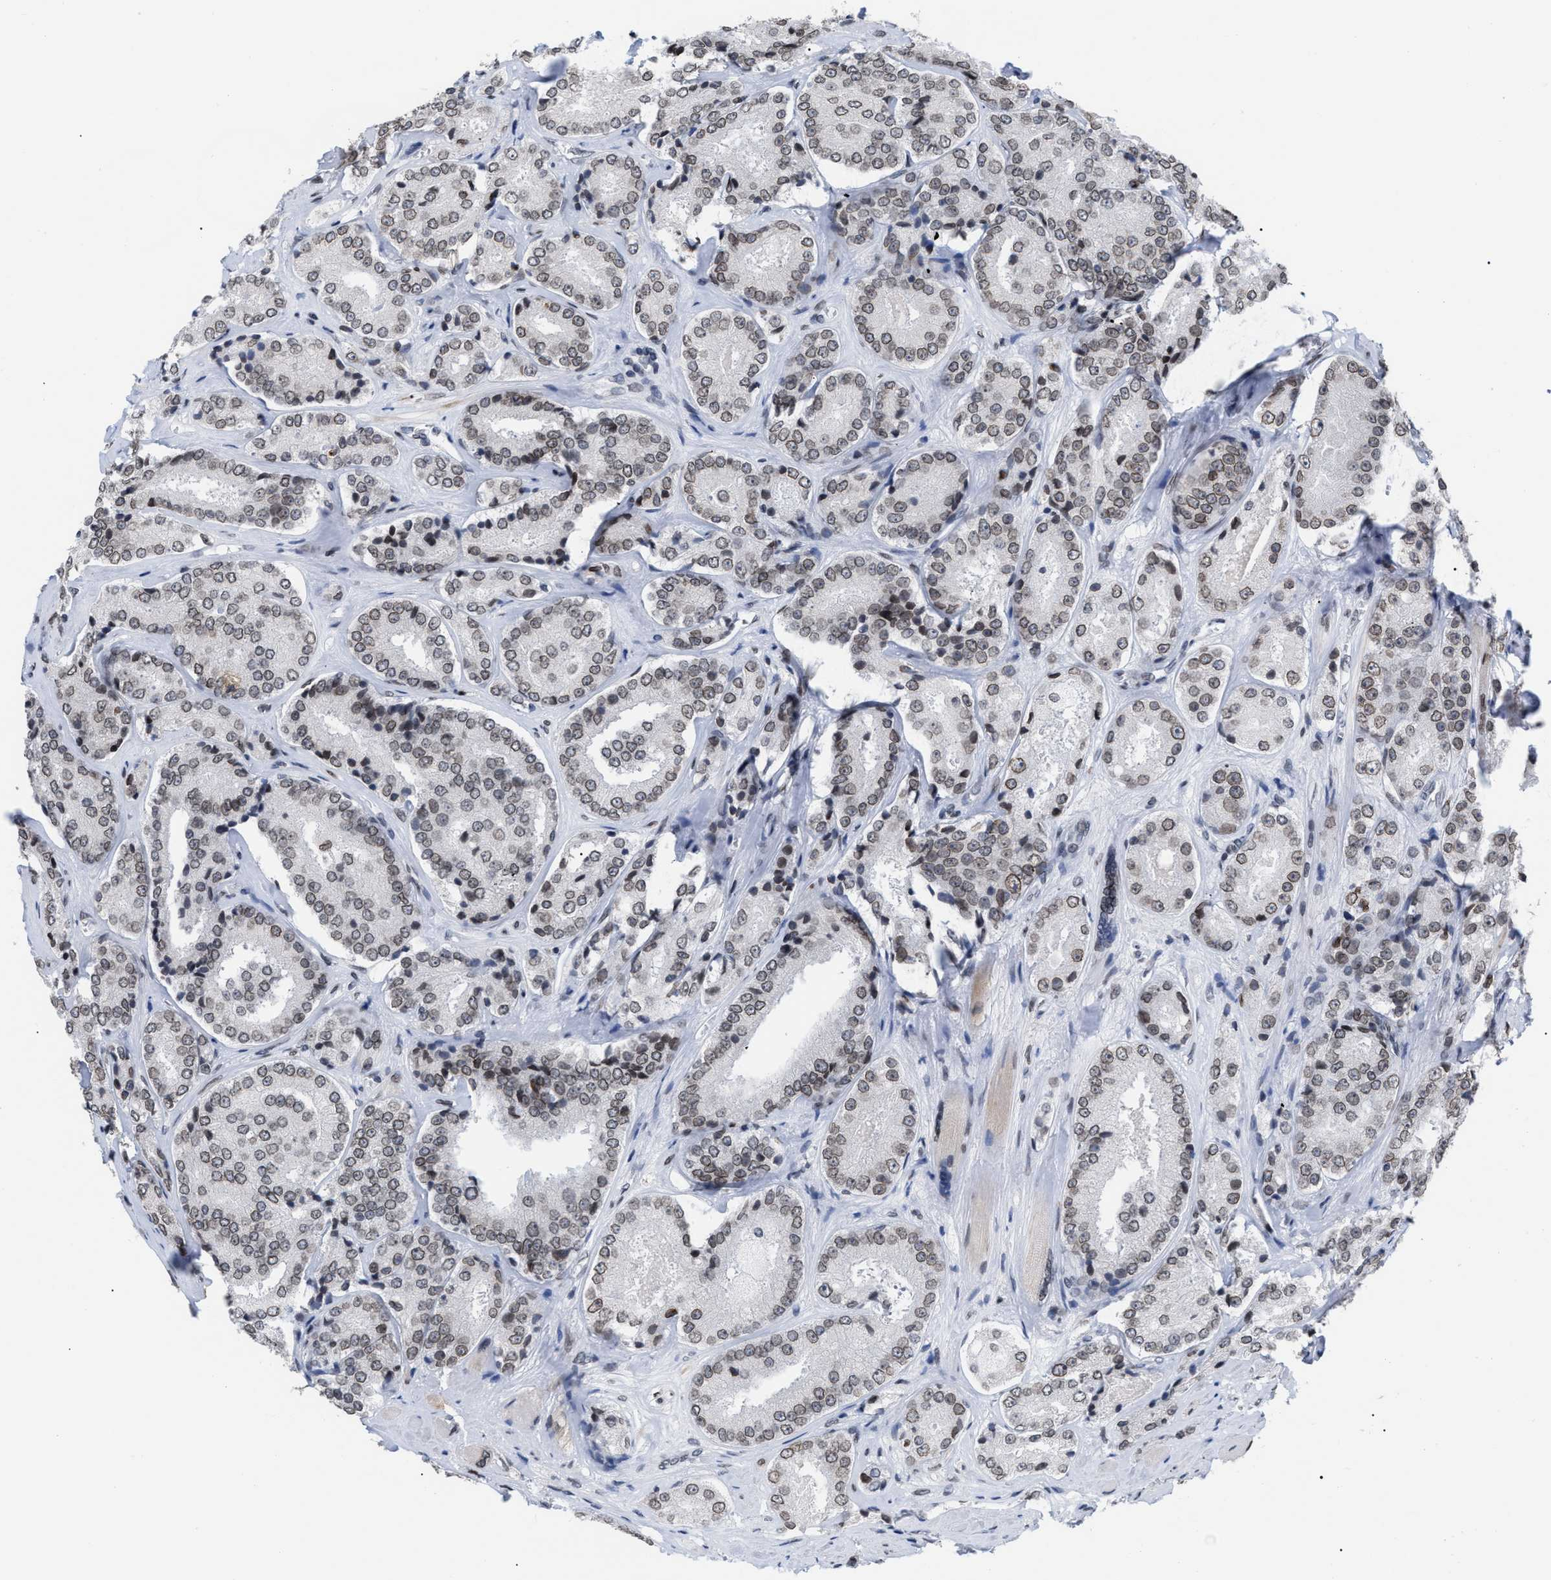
{"staining": {"intensity": "weak", "quantity": ">75%", "location": "cytoplasmic/membranous,nuclear"}, "tissue": "prostate cancer", "cell_type": "Tumor cells", "image_type": "cancer", "snomed": [{"axis": "morphology", "description": "Adenocarcinoma, High grade"}, {"axis": "topography", "description": "Prostate"}], "caption": "High-magnification brightfield microscopy of prostate cancer (adenocarcinoma (high-grade)) stained with DAB (3,3'-diaminobenzidine) (brown) and counterstained with hematoxylin (blue). tumor cells exhibit weak cytoplasmic/membranous and nuclear staining is seen in approximately>75% of cells. The staining was performed using DAB to visualize the protein expression in brown, while the nuclei were stained in blue with hematoxylin (Magnification: 20x).", "gene": "TPR", "patient": {"sex": "male", "age": 65}}